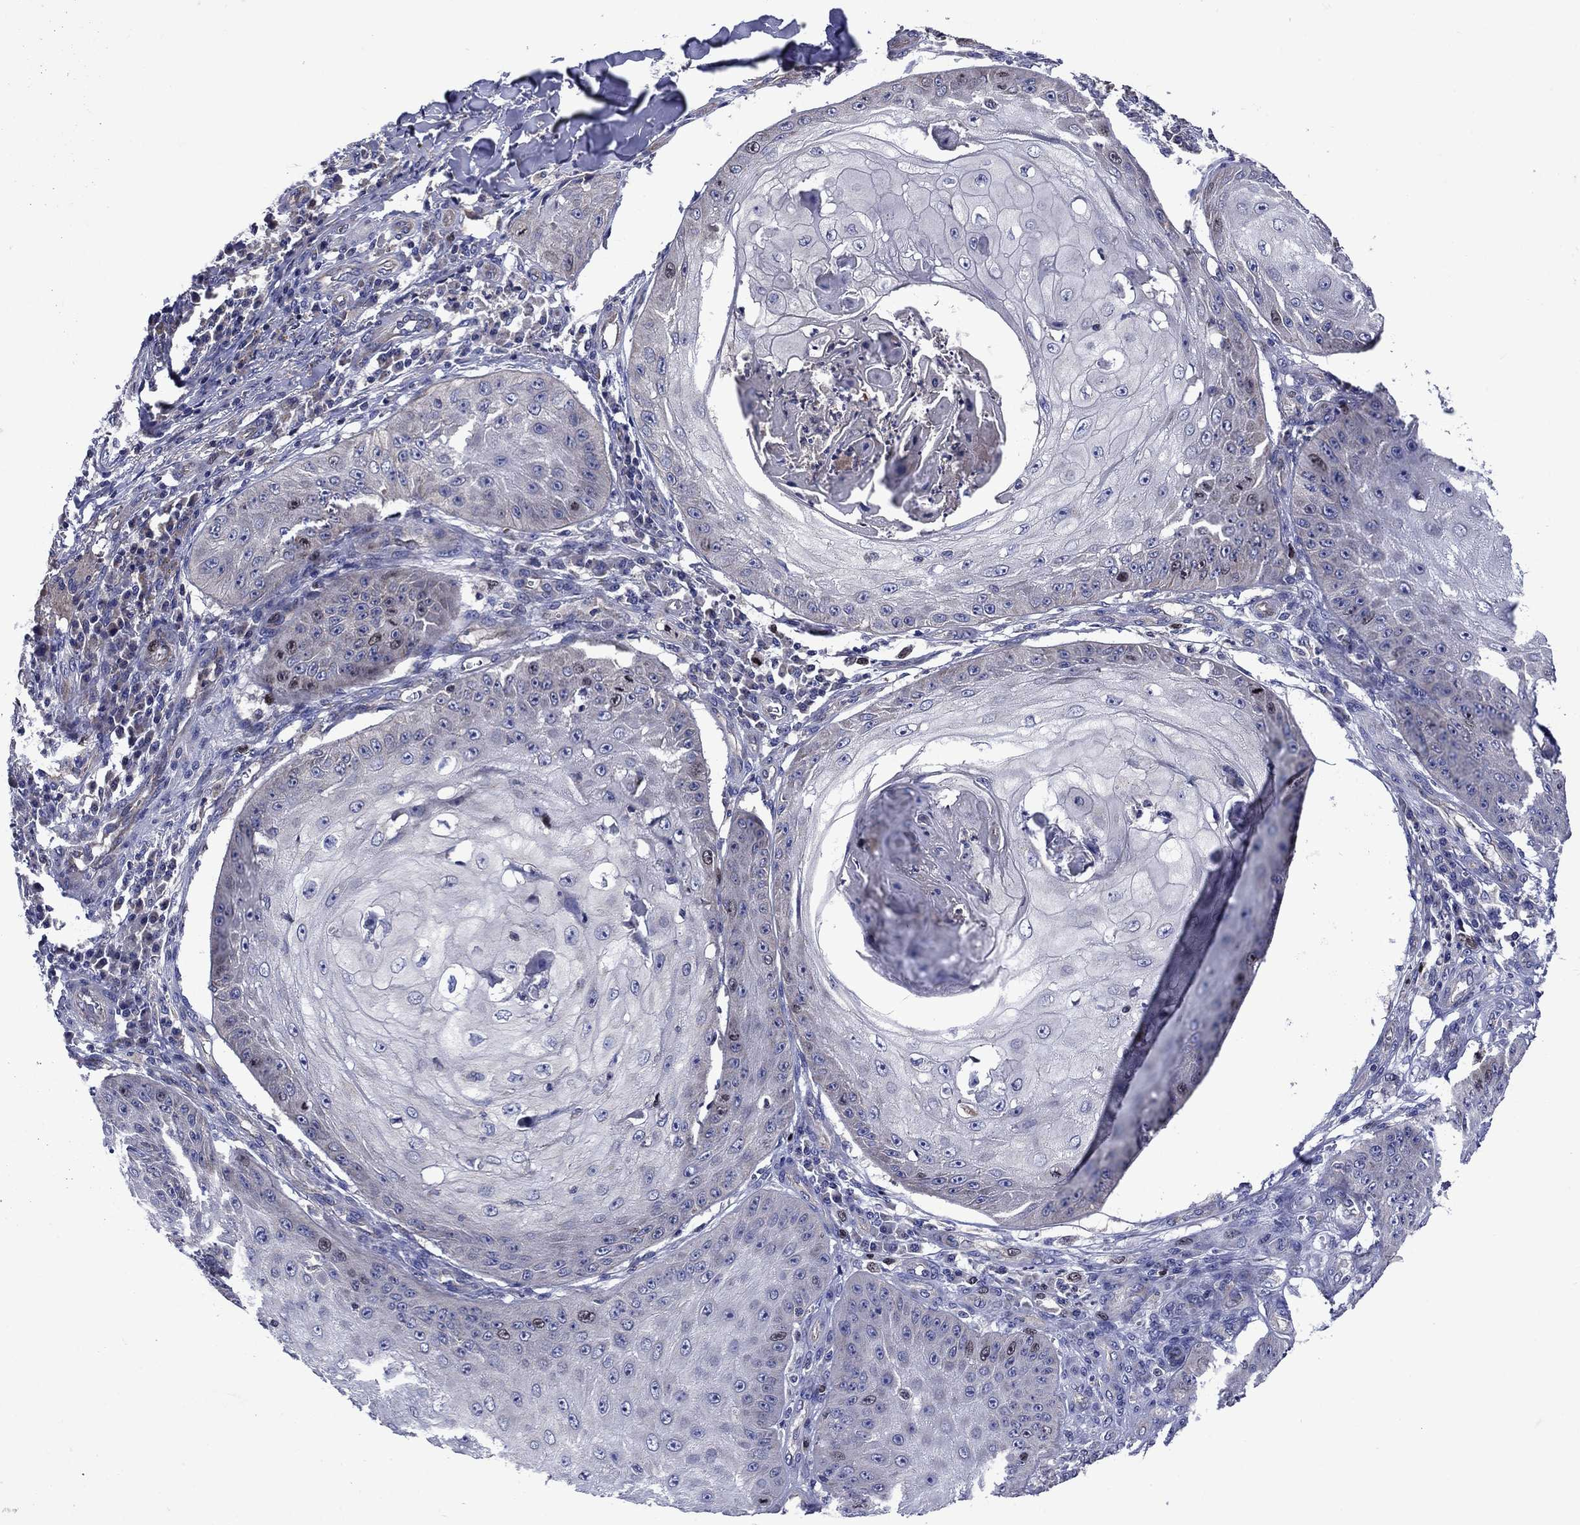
{"staining": {"intensity": "negative", "quantity": "none", "location": "none"}, "tissue": "skin cancer", "cell_type": "Tumor cells", "image_type": "cancer", "snomed": [{"axis": "morphology", "description": "Squamous cell carcinoma, NOS"}, {"axis": "topography", "description": "Skin"}], "caption": "The immunohistochemistry (IHC) histopathology image has no significant positivity in tumor cells of skin cancer tissue.", "gene": "KIF22", "patient": {"sex": "male", "age": 70}}